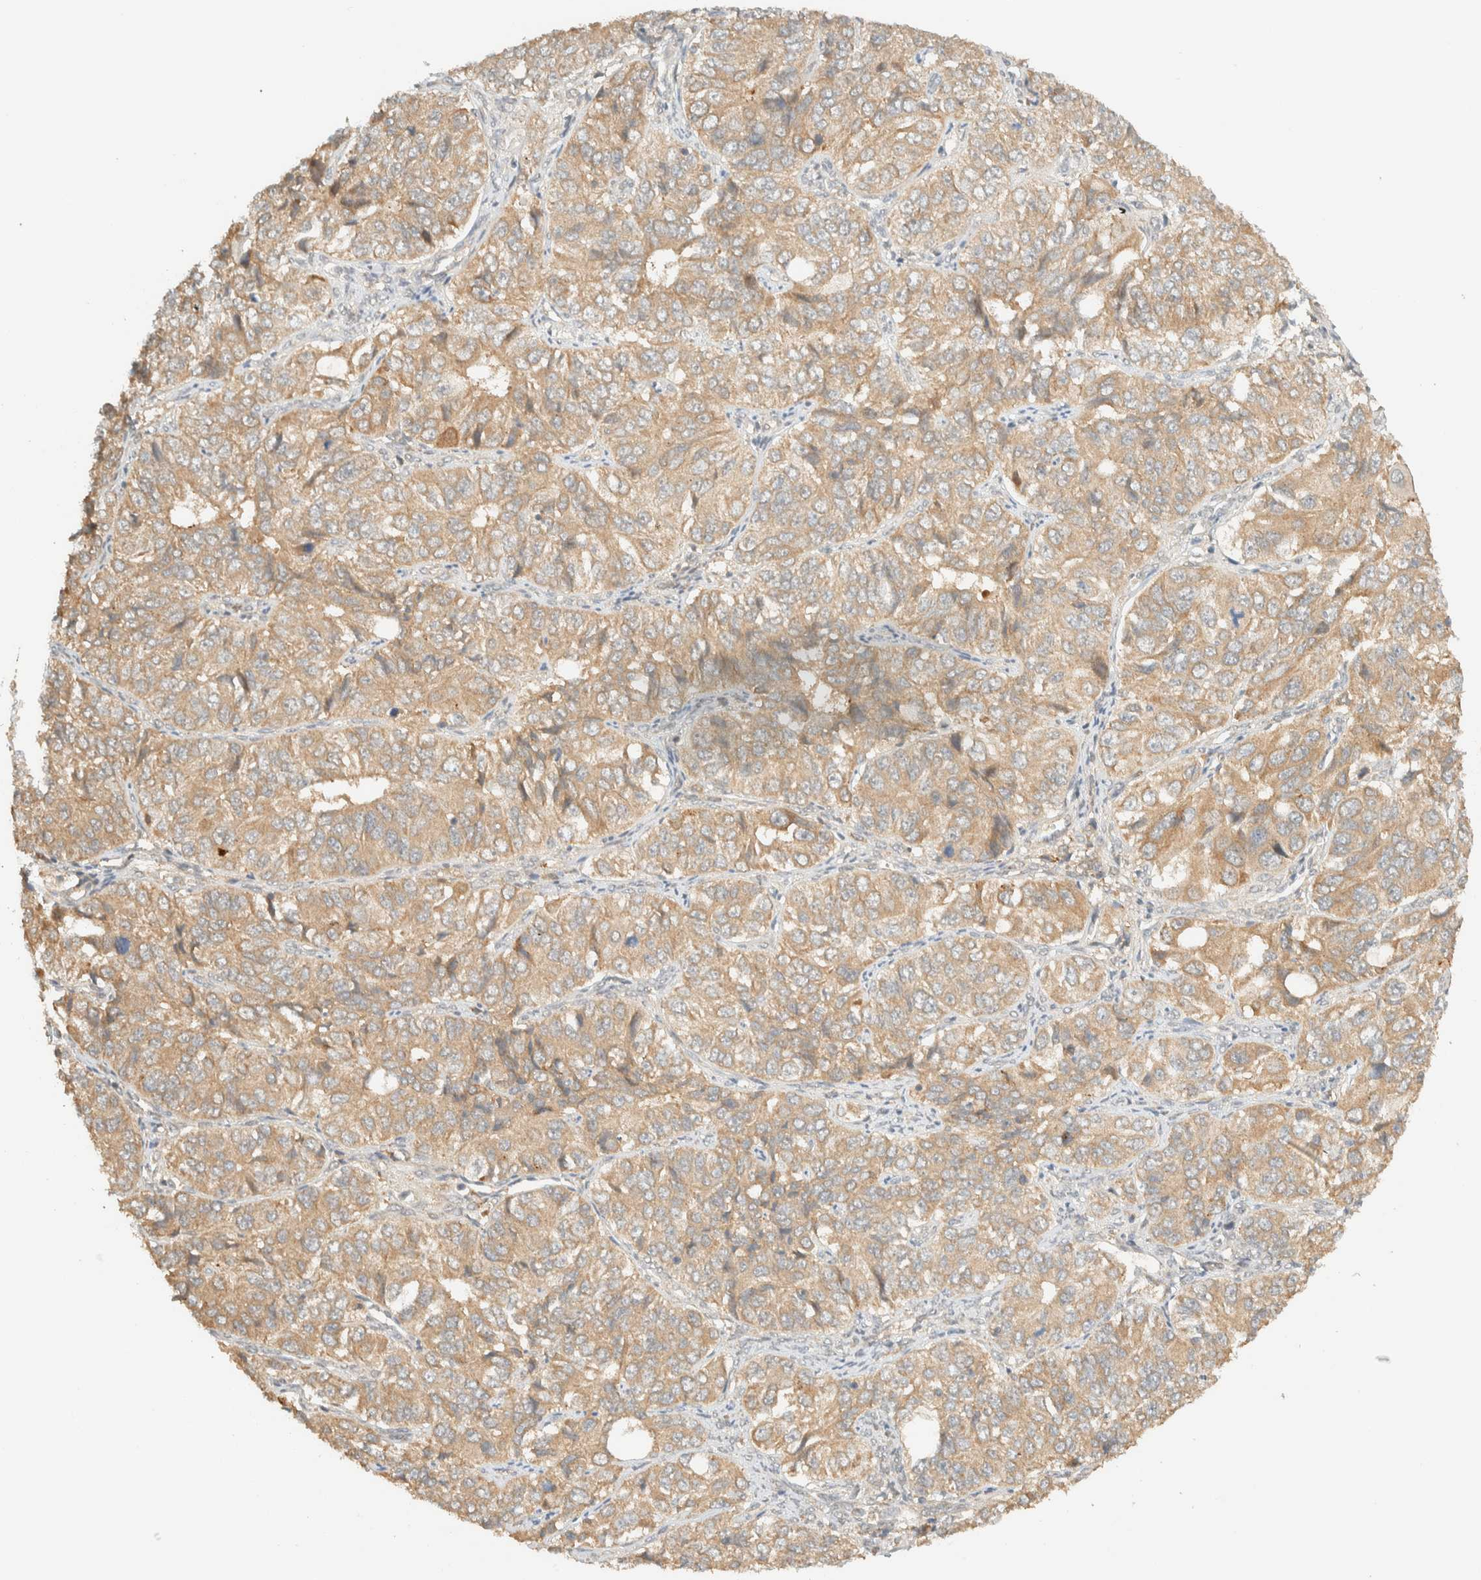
{"staining": {"intensity": "weak", "quantity": ">75%", "location": "cytoplasmic/membranous"}, "tissue": "ovarian cancer", "cell_type": "Tumor cells", "image_type": "cancer", "snomed": [{"axis": "morphology", "description": "Carcinoma, endometroid"}, {"axis": "topography", "description": "Ovary"}], "caption": "Weak cytoplasmic/membranous expression is identified in approximately >75% of tumor cells in ovarian cancer.", "gene": "ZBTB34", "patient": {"sex": "female", "age": 51}}